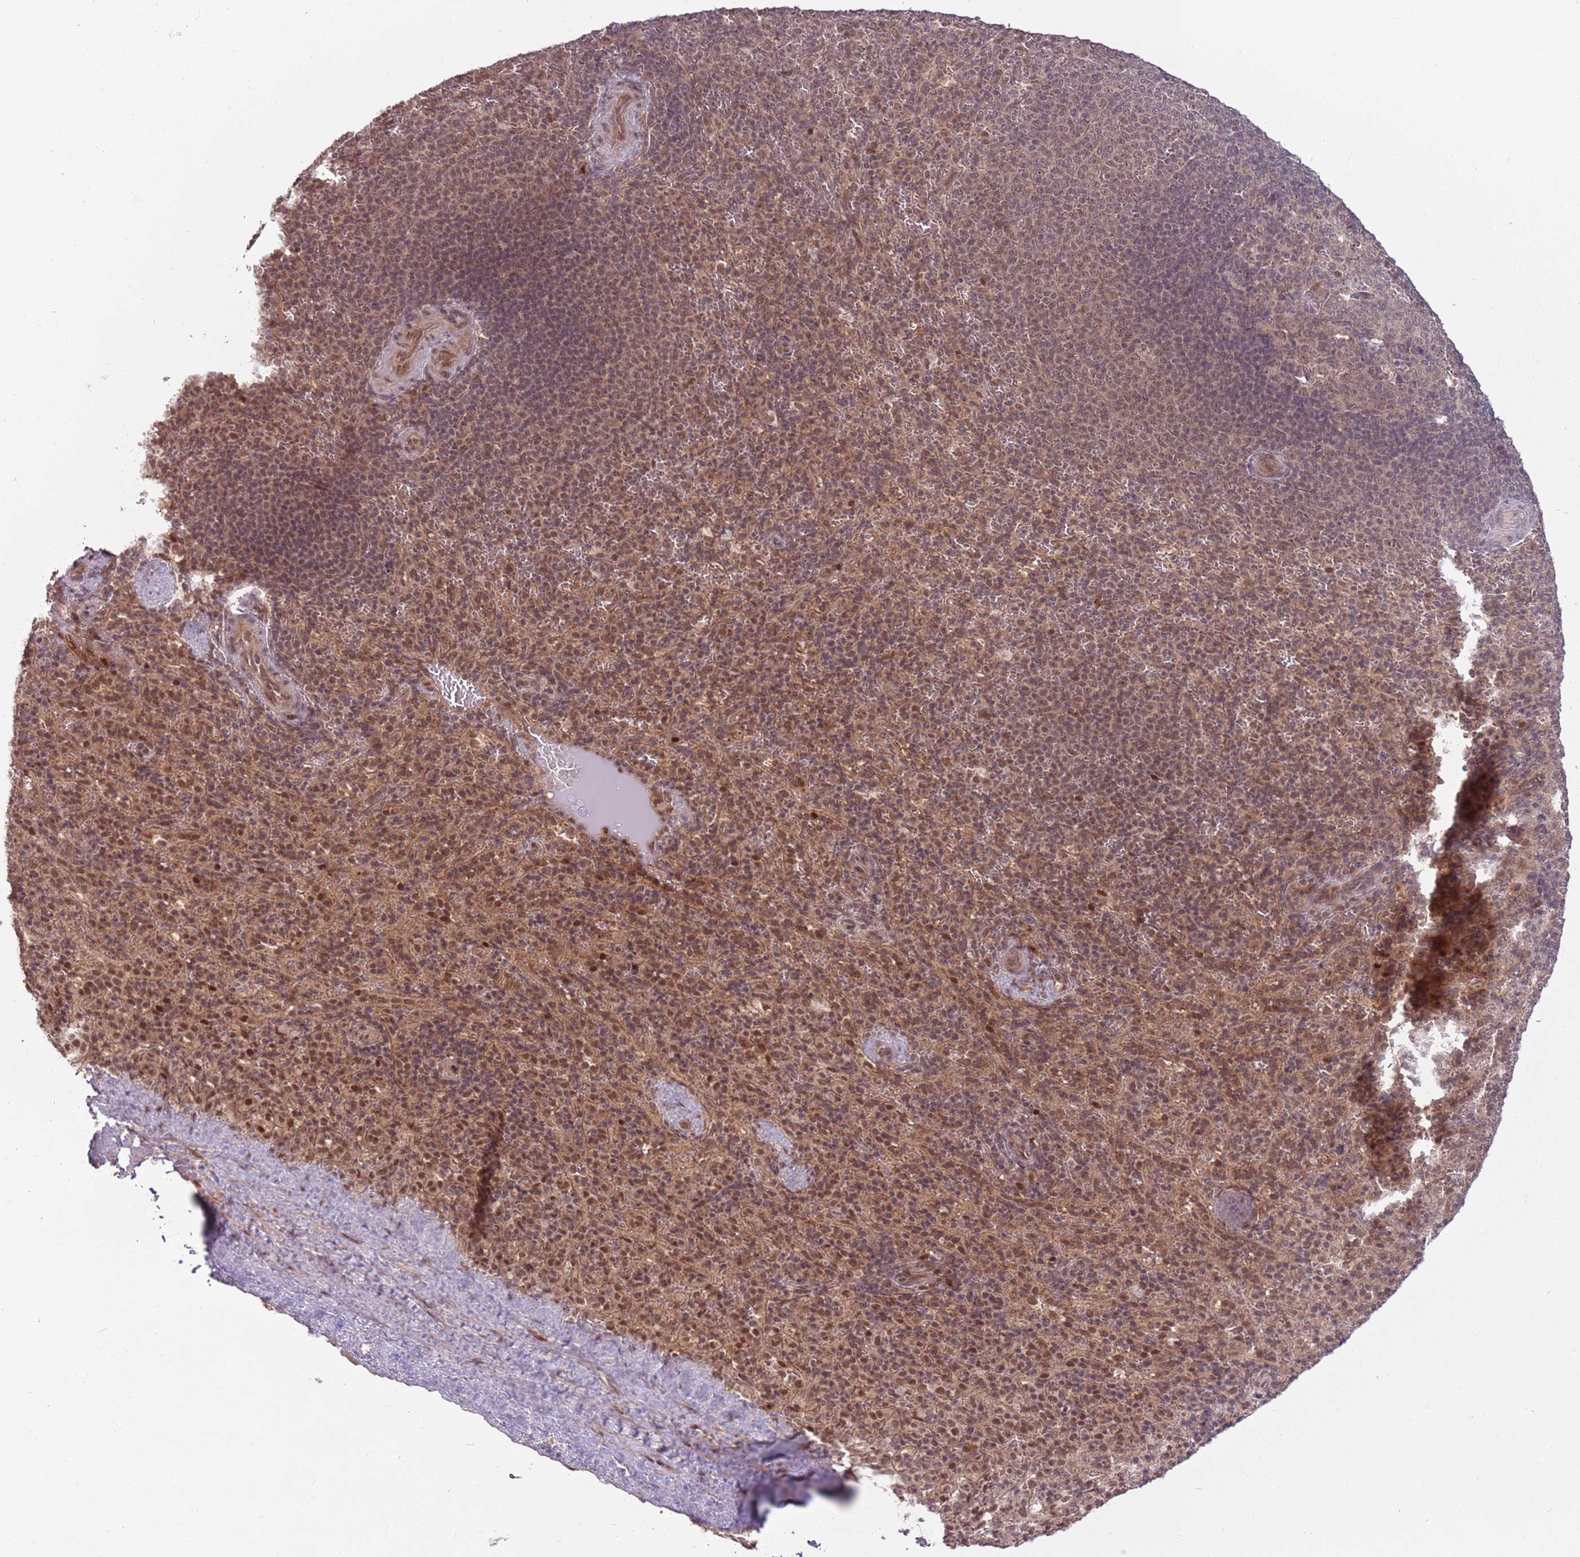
{"staining": {"intensity": "moderate", "quantity": "<25%", "location": "cytoplasmic/membranous,nuclear"}, "tissue": "spleen", "cell_type": "Cells in red pulp", "image_type": "normal", "snomed": [{"axis": "morphology", "description": "Normal tissue, NOS"}, {"axis": "topography", "description": "Spleen"}], "caption": "Immunohistochemical staining of benign spleen shows <25% levels of moderate cytoplasmic/membranous,nuclear protein expression in about <25% of cells in red pulp.", "gene": "ADAMTS3", "patient": {"sex": "female", "age": 21}}